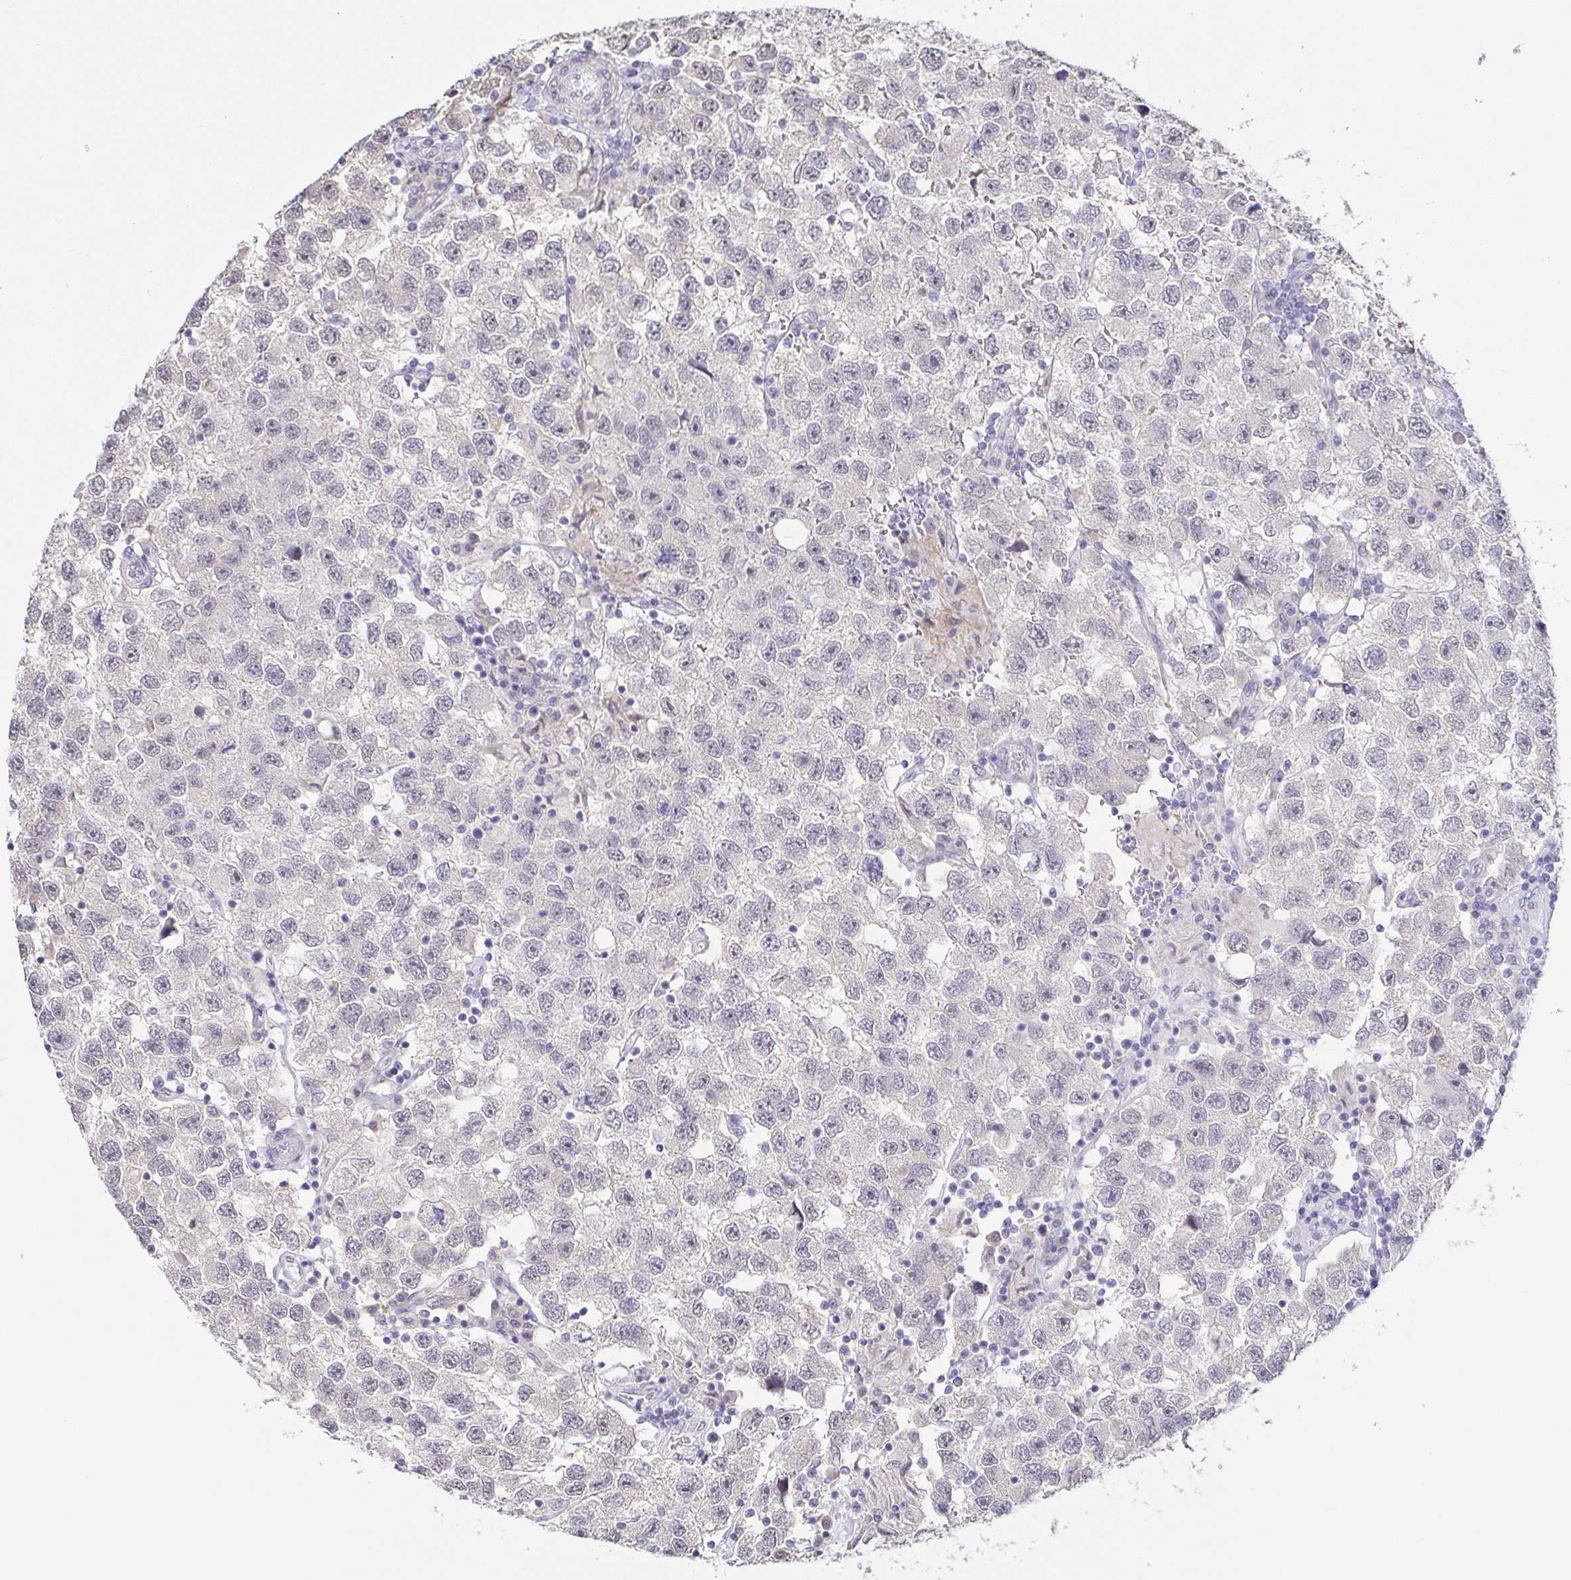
{"staining": {"intensity": "negative", "quantity": "none", "location": "none"}, "tissue": "testis cancer", "cell_type": "Tumor cells", "image_type": "cancer", "snomed": [{"axis": "morphology", "description": "Seminoma, NOS"}, {"axis": "topography", "description": "Testis"}], "caption": "The micrograph shows no significant expression in tumor cells of testis cancer.", "gene": "NEFH", "patient": {"sex": "male", "age": 26}}